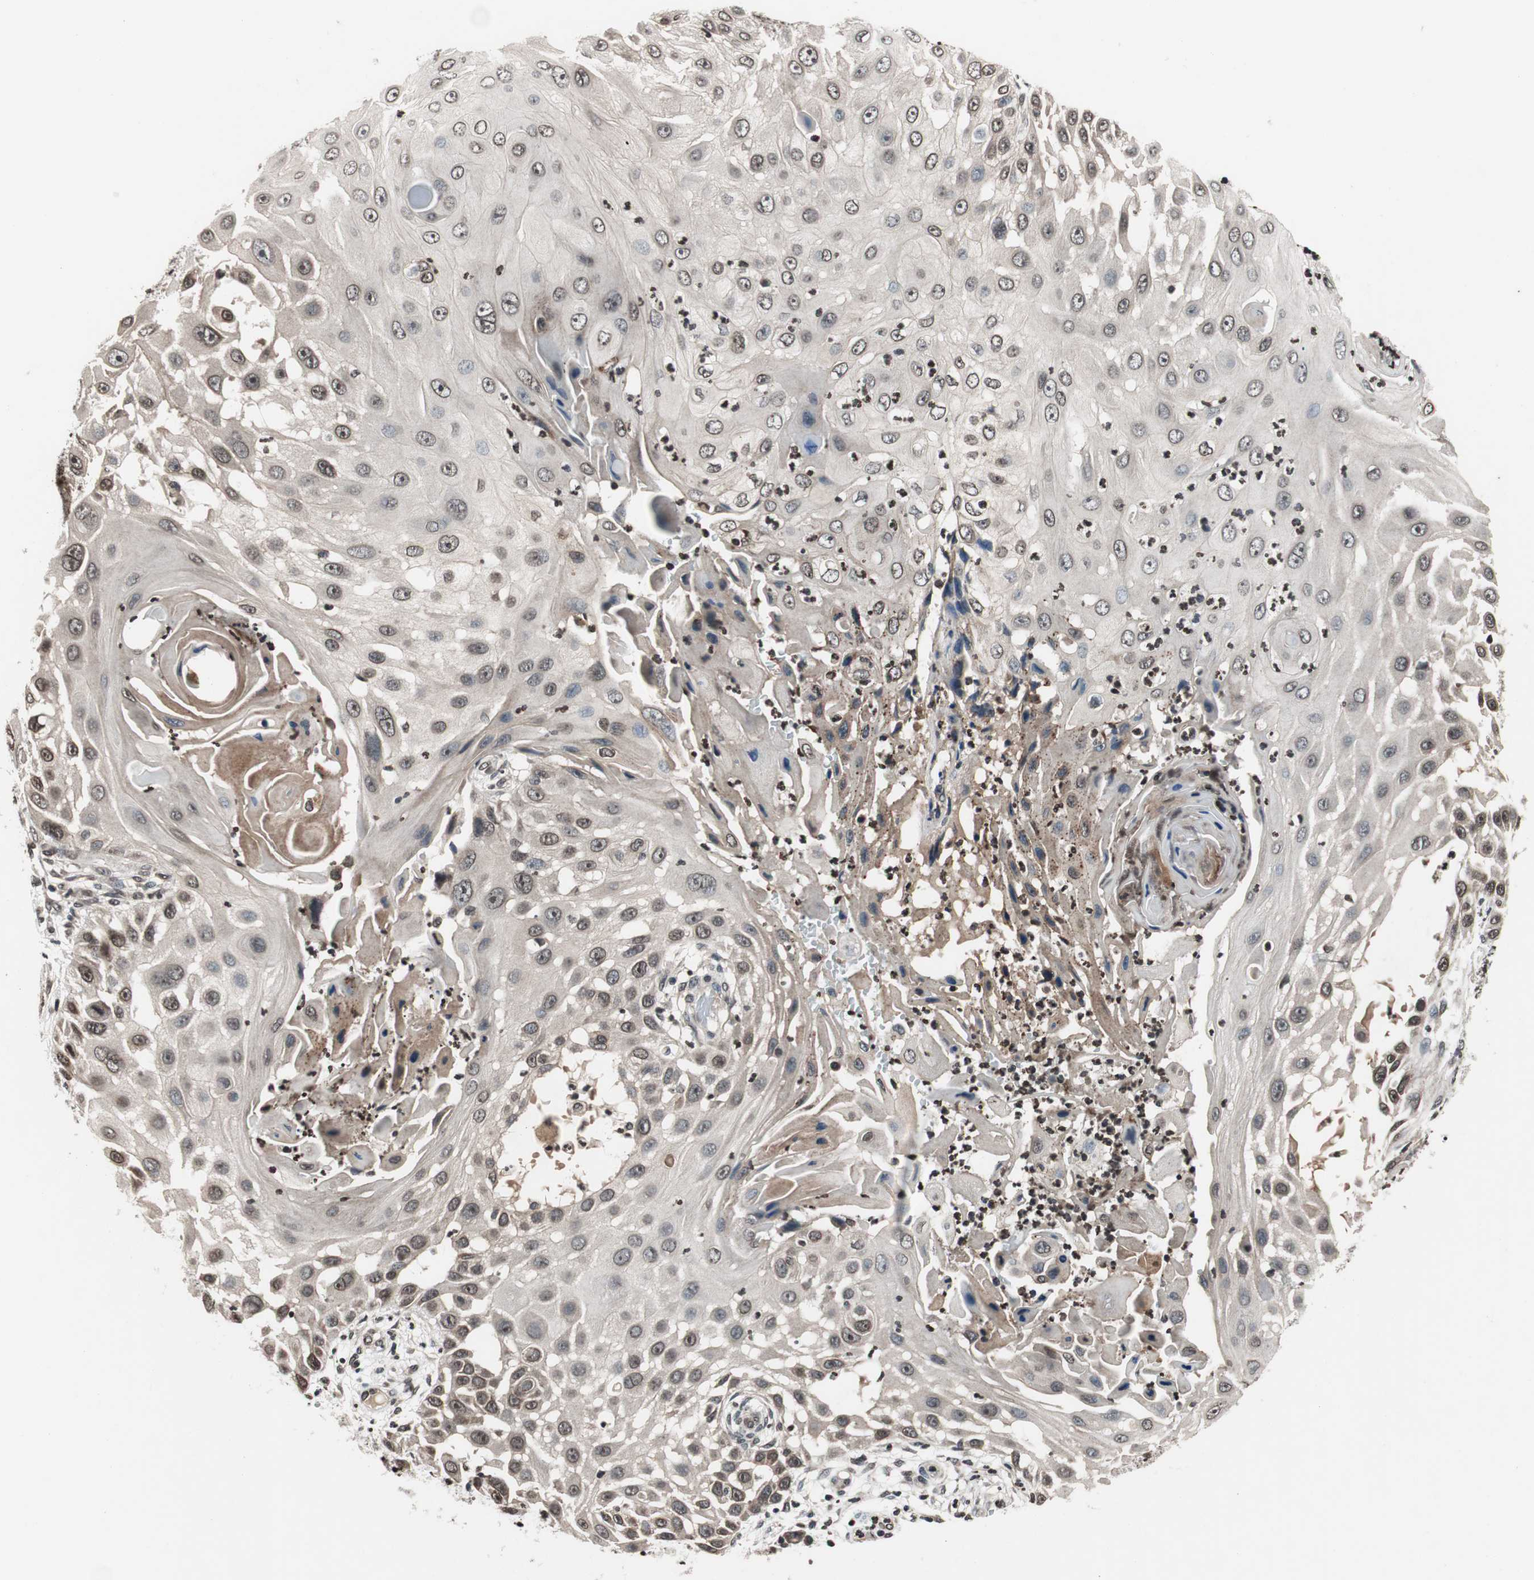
{"staining": {"intensity": "weak", "quantity": ">75%", "location": "nuclear"}, "tissue": "skin cancer", "cell_type": "Tumor cells", "image_type": "cancer", "snomed": [{"axis": "morphology", "description": "Squamous cell carcinoma, NOS"}, {"axis": "topography", "description": "Skin"}], "caption": "Skin cancer tissue exhibits weak nuclear expression in approximately >75% of tumor cells, visualized by immunohistochemistry.", "gene": "RFC1", "patient": {"sex": "female", "age": 44}}